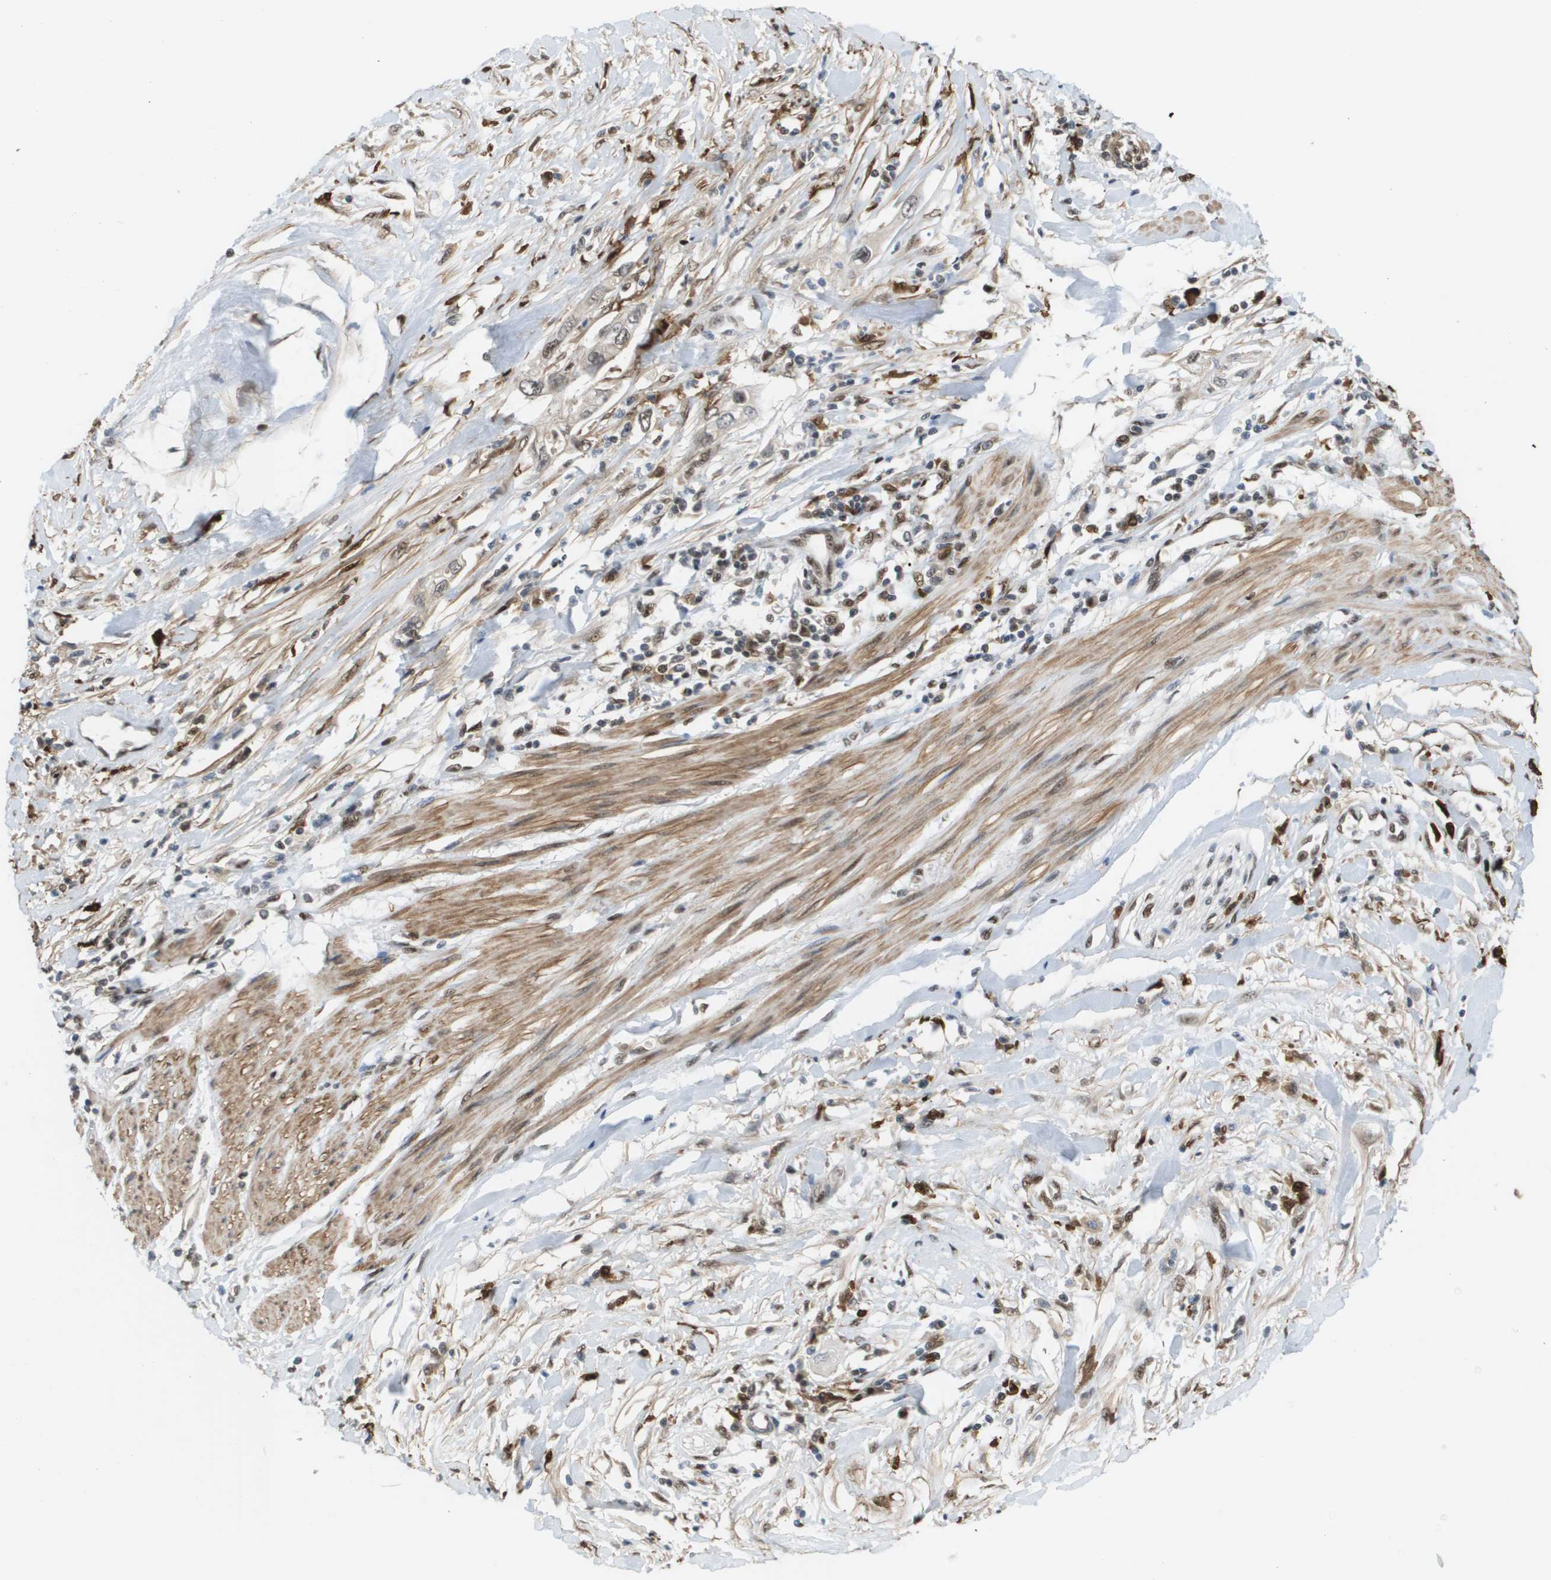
{"staining": {"intensity": "weak", "quantity": "25%-75%", "location": "nuclear"}, "tissue": "pancreatic cancer", "cell_type": "Tumor cells", "image_type": "cancer", "snomed": [{"axis": "morphology", "description": "Adenocarcinoma, NOS"}, {"axis": "topography", "description": "Pancreas"}], "caption": "There is low levels of weak nuclear staining in tumor cells of pancreatic cancer (adenocarcinoma), as demonstrated by immunohistochemical staining (brown color).", "gene": "PRCC", "patient": {"sex": "male", "age": 56}}